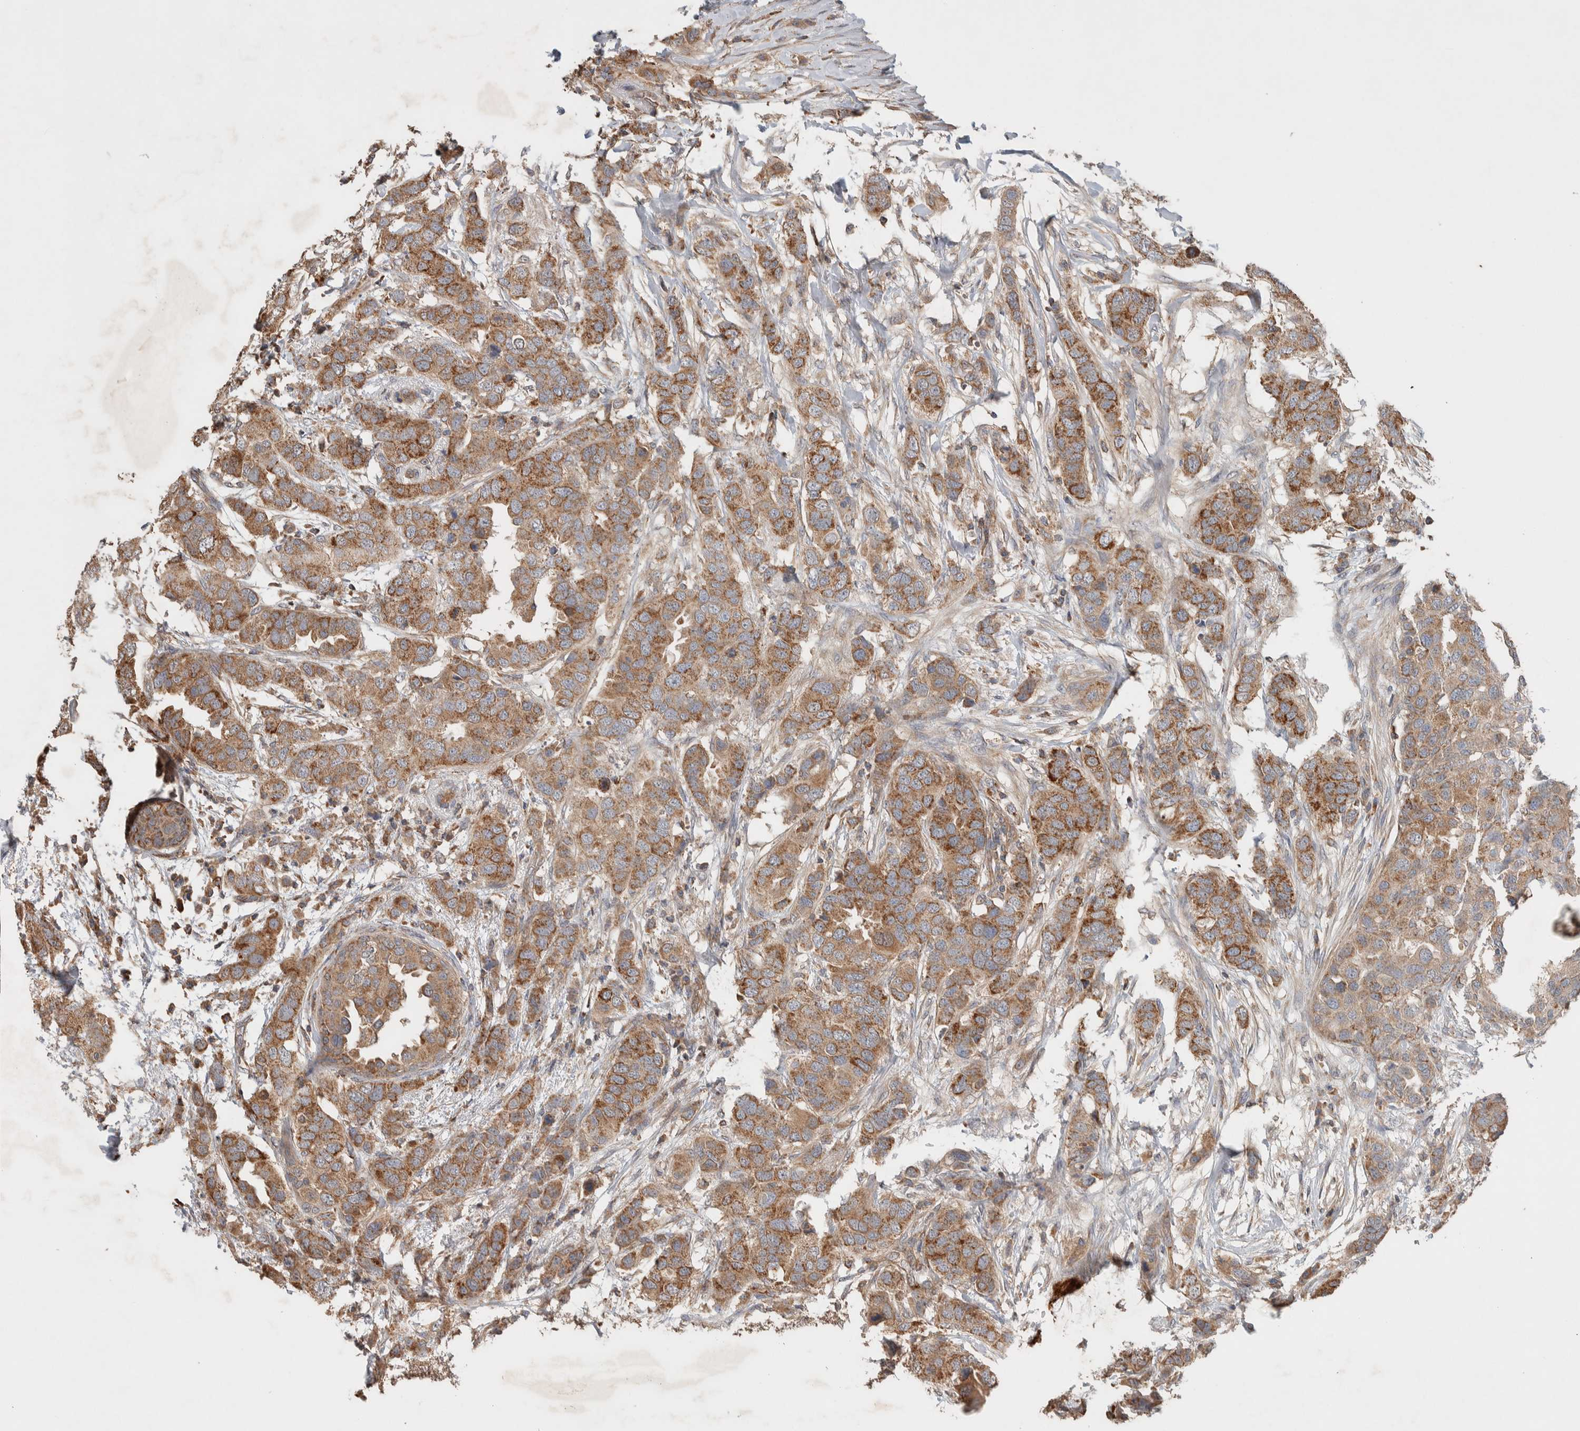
{"staining": {"intensity": "moderate", "quantity": ">75%", "location": "cytoplasmic/membranous"}, "tissue": "breast cancer", "cell_type": "Tumor cells", "image_type": "cancer", "snomed": [{"axis": "morphology", "description": "Duct carcinoma"}, {"axis": "topography", "description": "Breast"}], "caption": "An immunohistochemistry (IHC) micrograph of neoplastic tissue is shown. Protein staining in brown labels moderate cytoplasmic/membranous positivity in breast cancer (invasive ductal carcinoma) within tumor cells. The protein is stained brown, and the nuclei are stained in blue (DAB IHC with brightfield microscopy, high magnification).", "gene": "DEPTOR", "patient": {"sex": "female", "age": 50}}